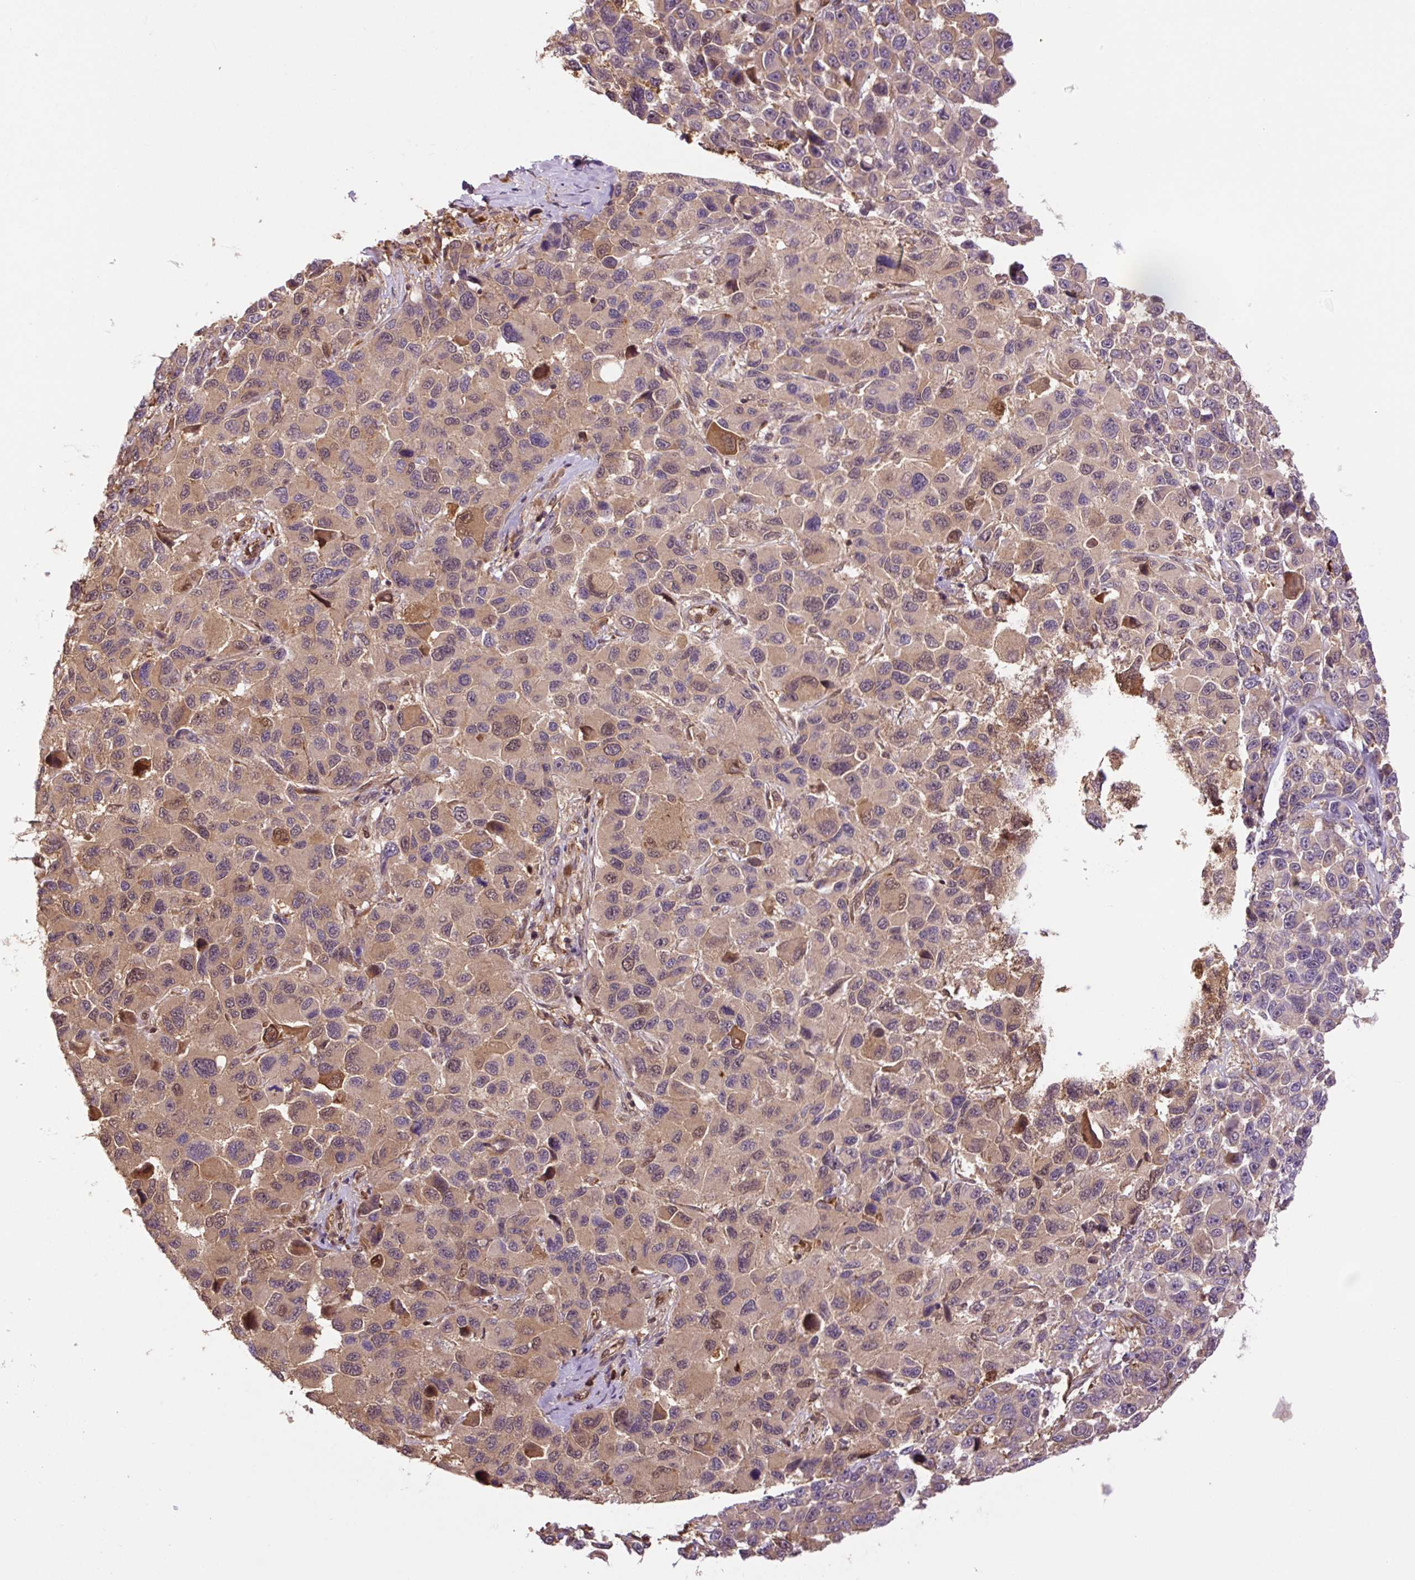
{"staining": {"intensity": "weak", "quantity": ">75%", "location": "cytoplasmic/membranous"}, "tissue": "melanoma", "cell_type": "Tumor cells", "image_type": "cancer", "snomed": [{"axis": "morphology", "description": "Malignant melanoma, NOS"}, {"axis": "topography", "description": "Skin"}], "caption": "This is an image of IHC staining of malignant melanoma, which shows weak staining in the cytoplasmic/membranous of tumor cells.", "gene": "TPT1", "patient": {"sex": "male", "age": 53}}